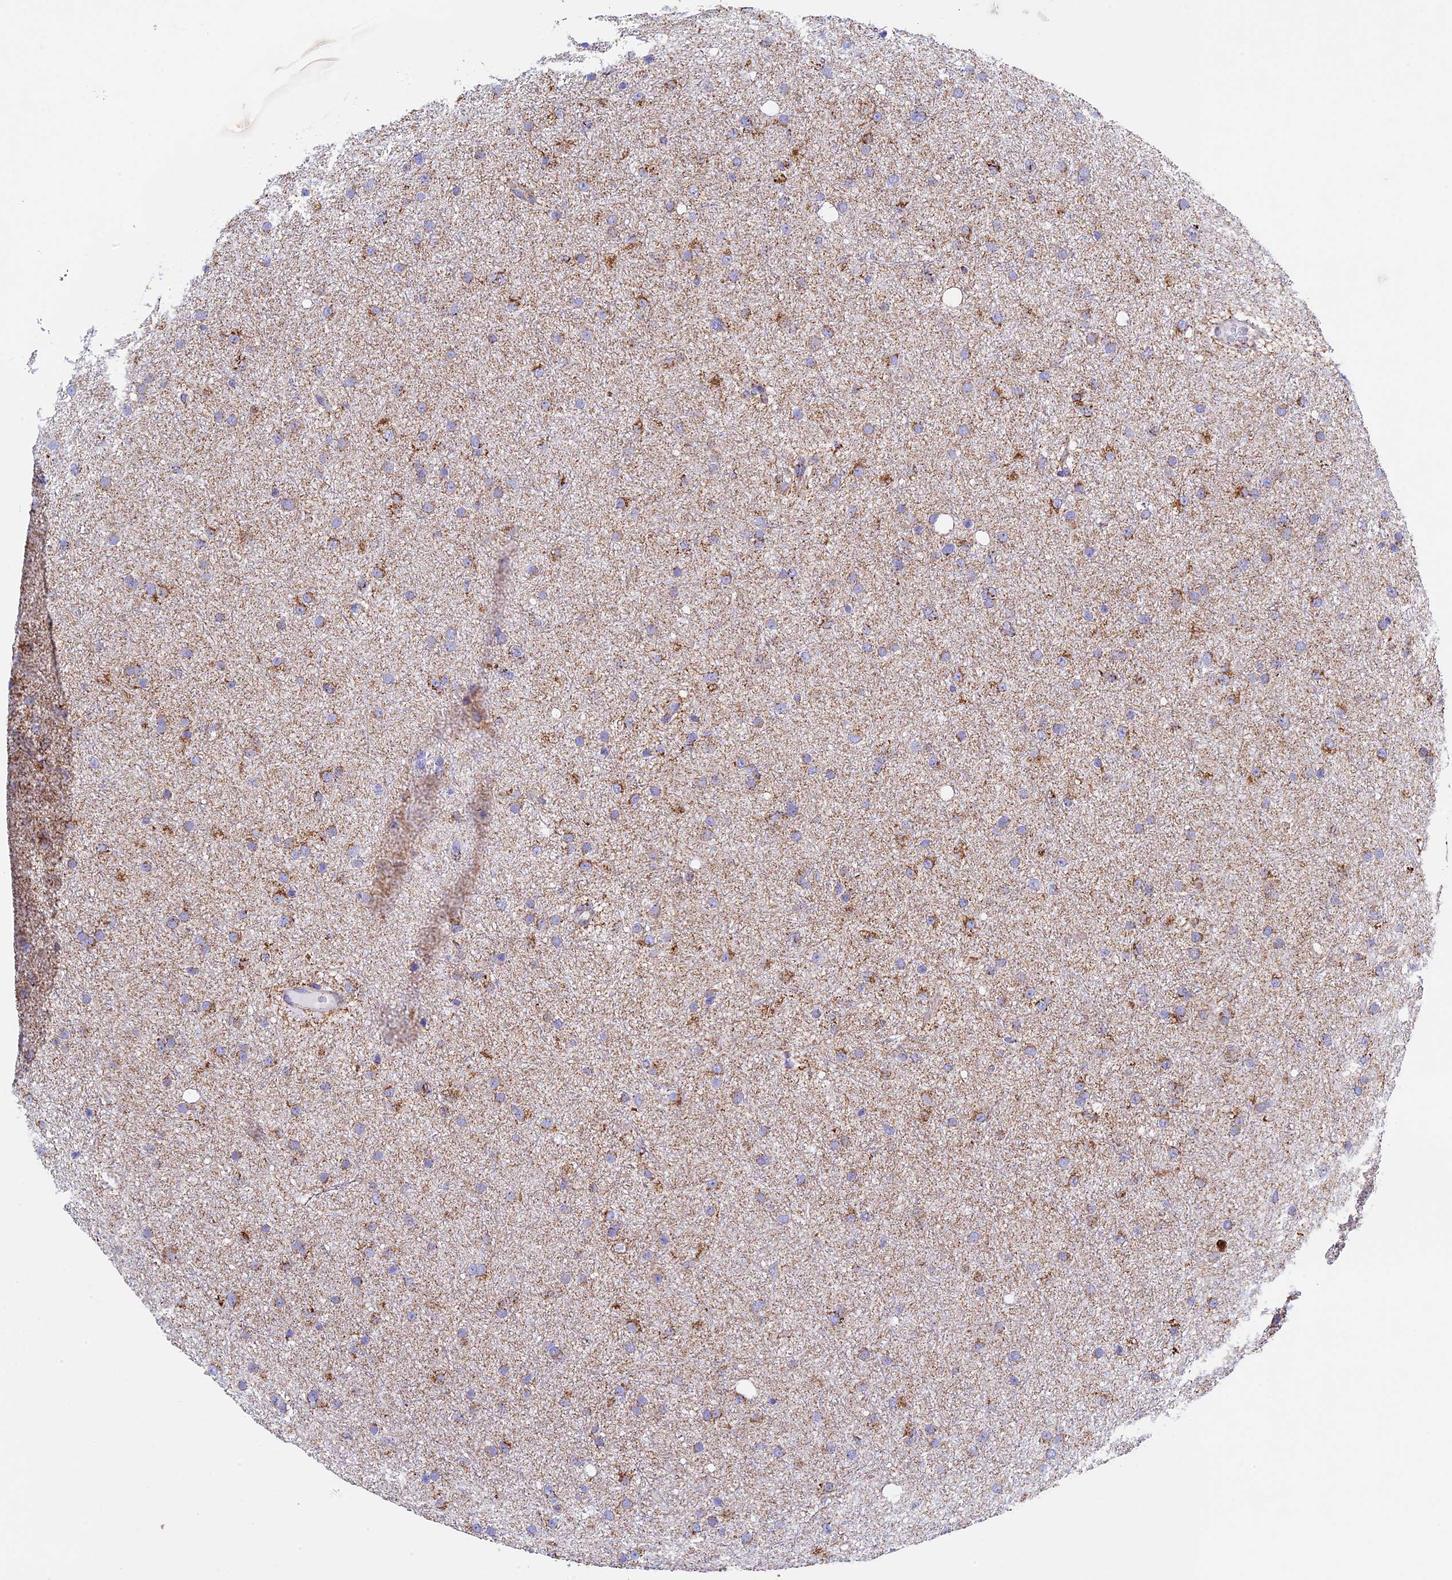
{"staining": {"intensity": "moderate", "quantity": ">75%", "location": "cytoplasmic/membranous"}, "tissue": "glioma", "cell_type": "Tumor cells", "image_type": "cancer", "snomed": [{"axis": "morphology", "description": "Glioma, malignant, Low grade"}, {"axis": "topography", "description": "Cerebral cortex"}], "caption": "The photomicrograph demonstrates a brown stain indicating the presence of a protein in the cytoplasmic/membranous of tumor cells in malignant glioma (low-grade). (Brightfield microscopy of DAB IHC at high magnification).", "gene": "UQCRFS1", "patient": {"sex": "female", "age": 39}}